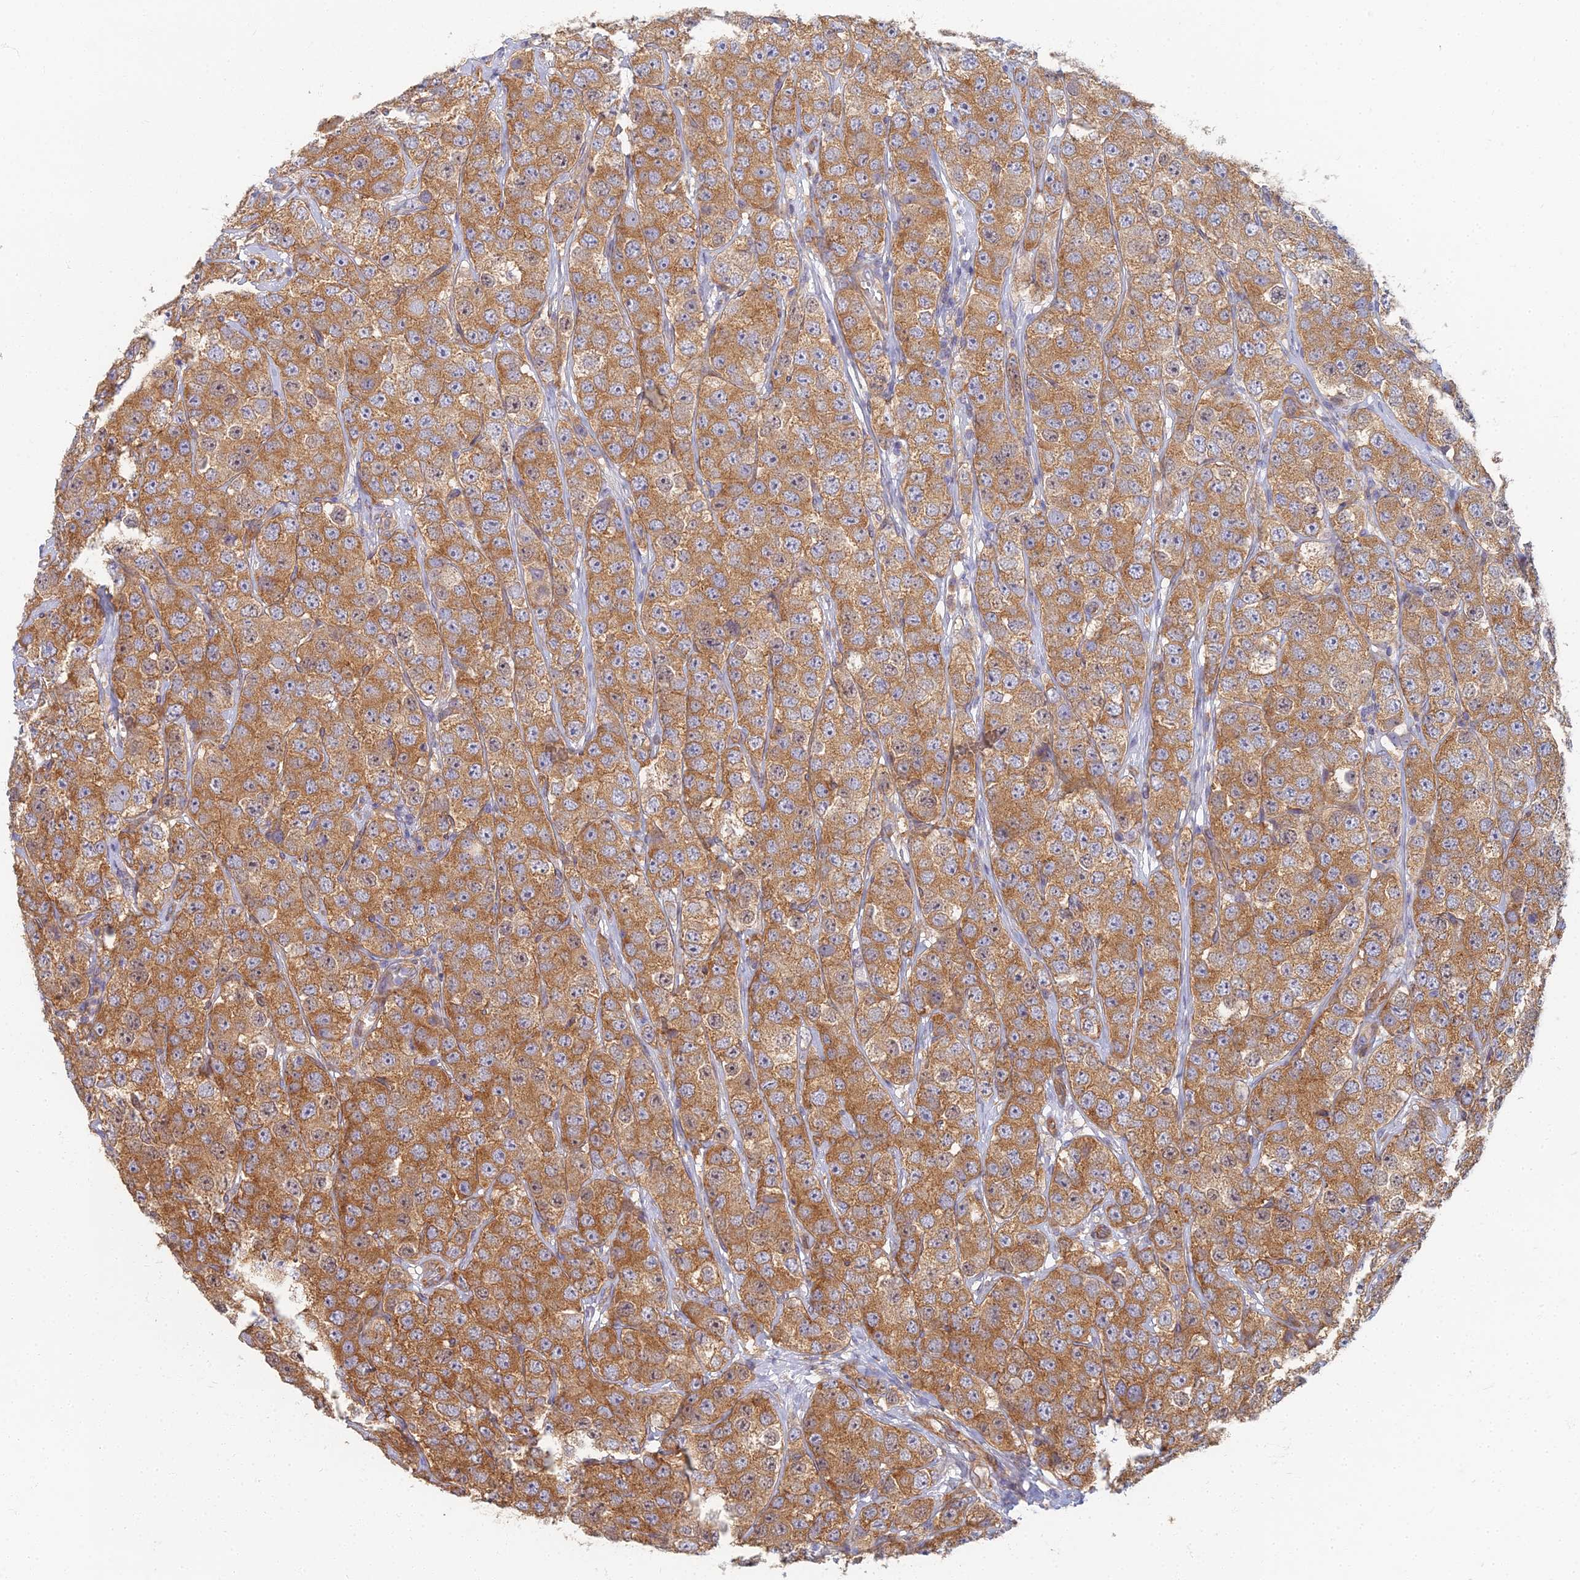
{"staining": {"intensity": "moderate", "quantity": ">75%", "location": "cytoplasmic/membranous"}, "tissue": "testis cancer", "cell_type": "Tumor cells", "image_type": "cancer", "snomed": [{"axis": "morphology", "description": "Seminoma, NOS"}, {"axis": "topography", "description": "Testis"}], "caption": "A histopathology image showing moderate cytoplasmic/membranous positivity in about >75% of tumor cells in testis cancer (seminoma), as visualized by brown immunohistochemical staining.", "gene": "RBSN", "patient": {"sex": "male", "age": 28}}